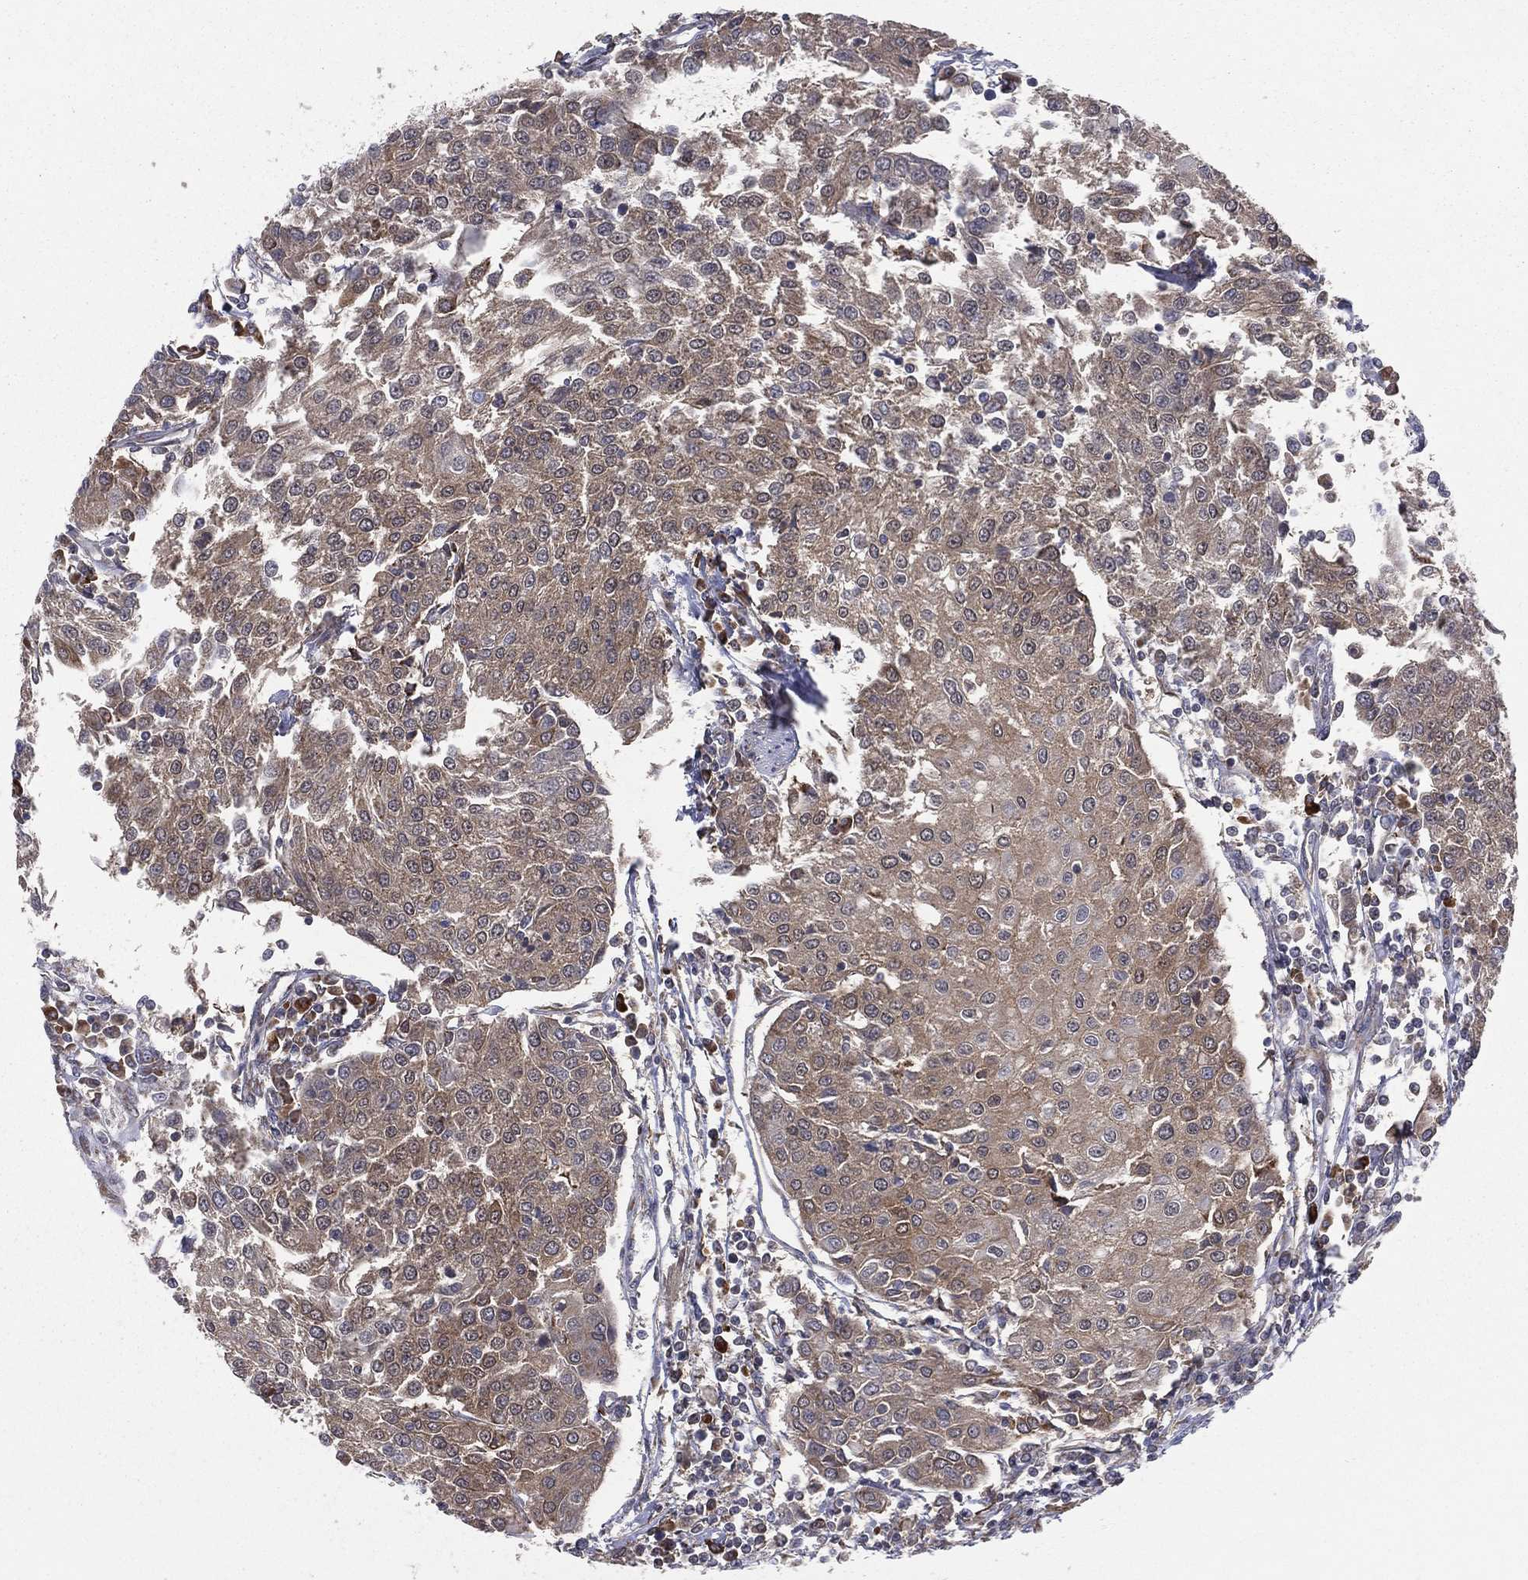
{"staining": {"intensity": "moderate", "quantity": ">75%", "location": "cytoplasmic/membranous"}, "tissue": "urothelial cancer", "cell_type": "Tumor cells", "image_type": "cancer", "snomed": [{"axis": "morphology", "description": "Urothelial carcinoma, High grade"}, {"axis": "topography", "description": "Urinary bladder"}], "caption": "Protein expression analysis of human urothelial cancer reveals moderate cytoplasmic/membranous positivity in approximately >75% of tumor cells. (brown staining indicates protein expression, while blue staining denotes nuclei).", "gene": "MIX23", "patient": {"sex": "female", "age": 85}}